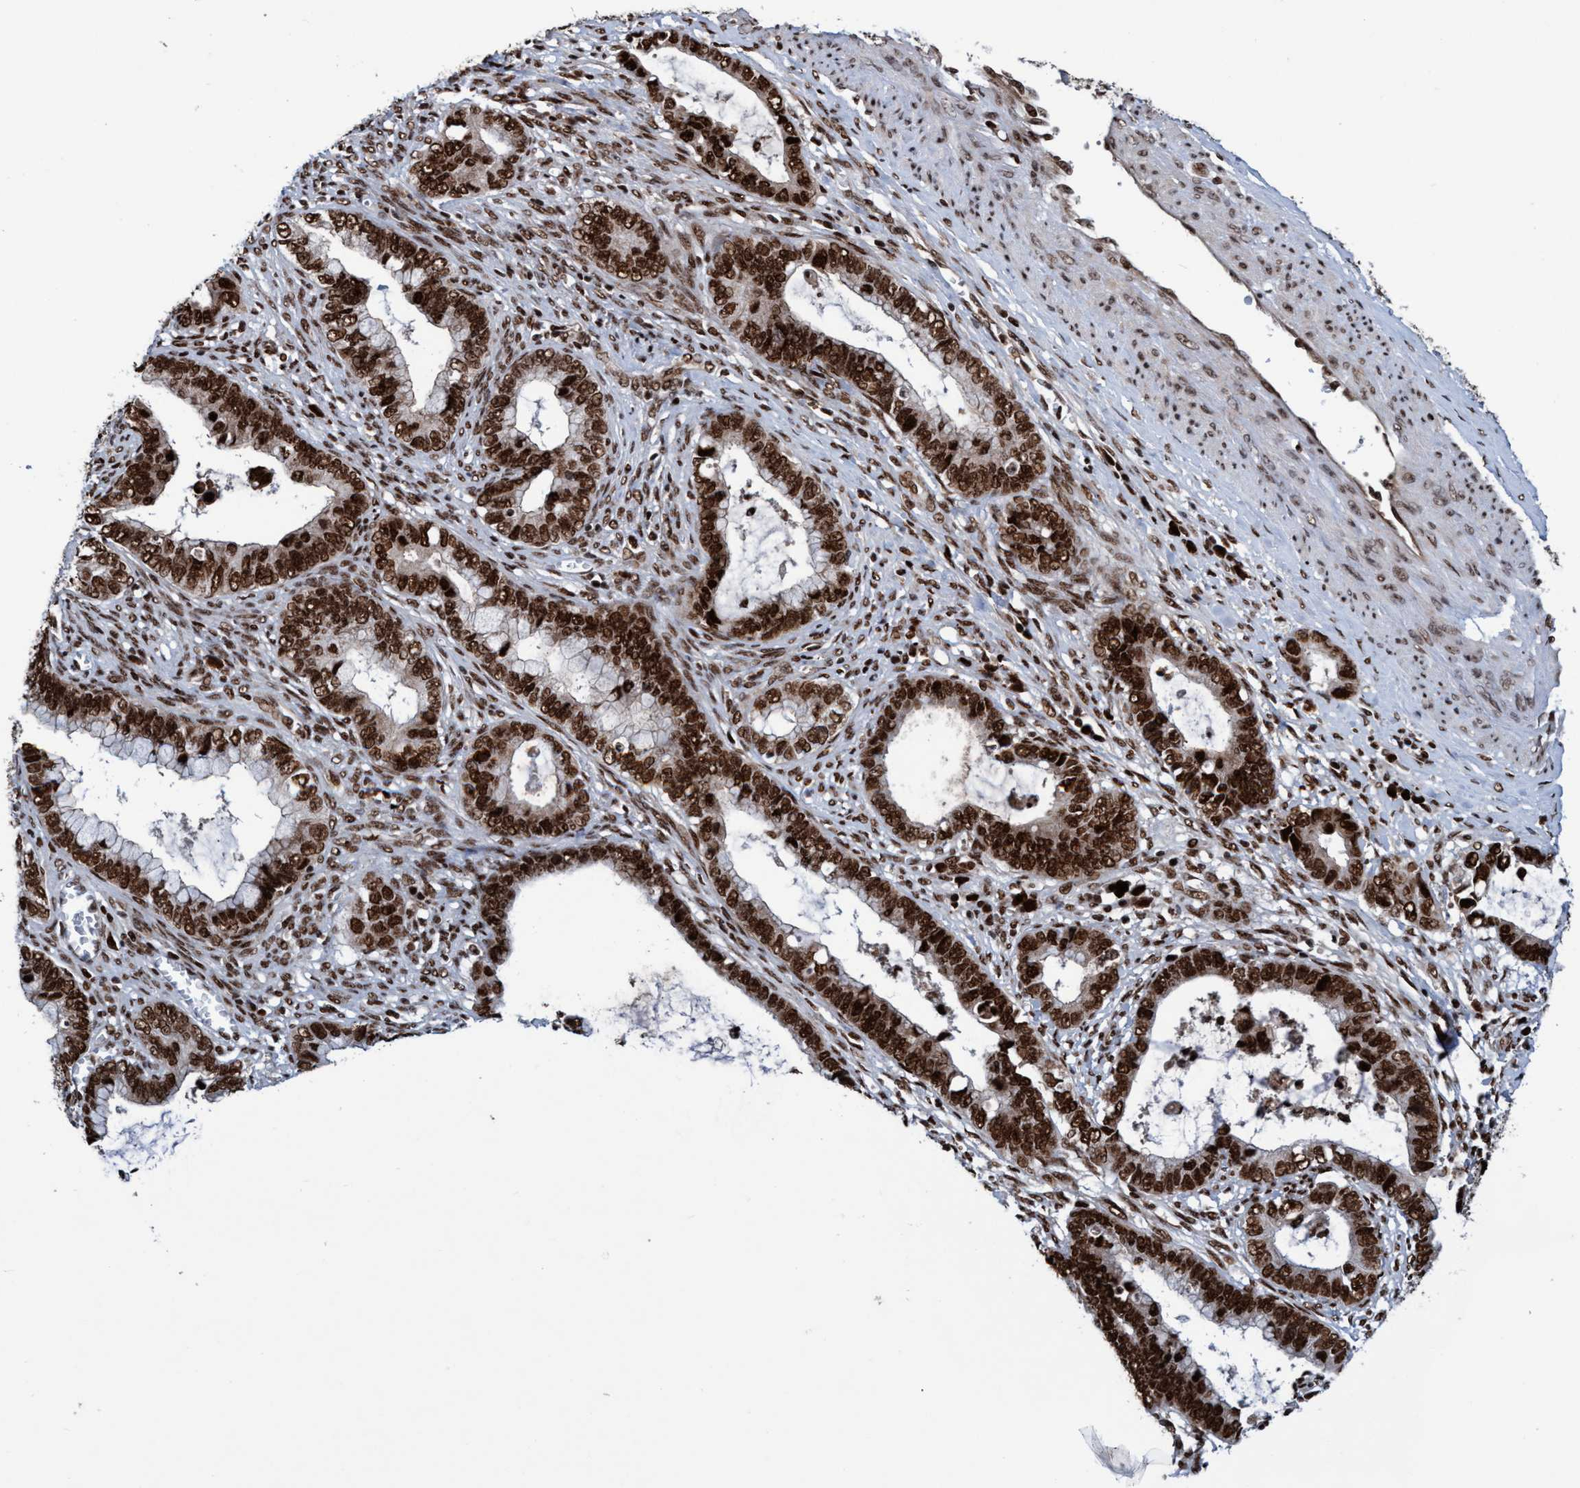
{"staining": {"intensity": "strong", "quantity": ">75%", "location": "cytoplasmic/membranous,nuclear"}, "tissue": "cervical cancer", "cell_type": "Tumor cells", "image_type": "cancer", "snomed": [{"axis": "morphology", "description": "Adenocarcinoma, NOS"}, {"axis": "topography", "description": "Cervix"}], "caption": "A histopathology image of cervical cancer (adenocarcinoma) stained for a protein shows strong cytoplasmic/membranous and nuclear brown staining in tumor cells. The protein of interest is stained brown, and the nuclei are stained in blue (DAB (3,3'-diaminobenzidine) IHC with brightfield microscopy, high magnification).", "gene": "TOPBP1", "patient": {"sex": "female", "age": 44}}